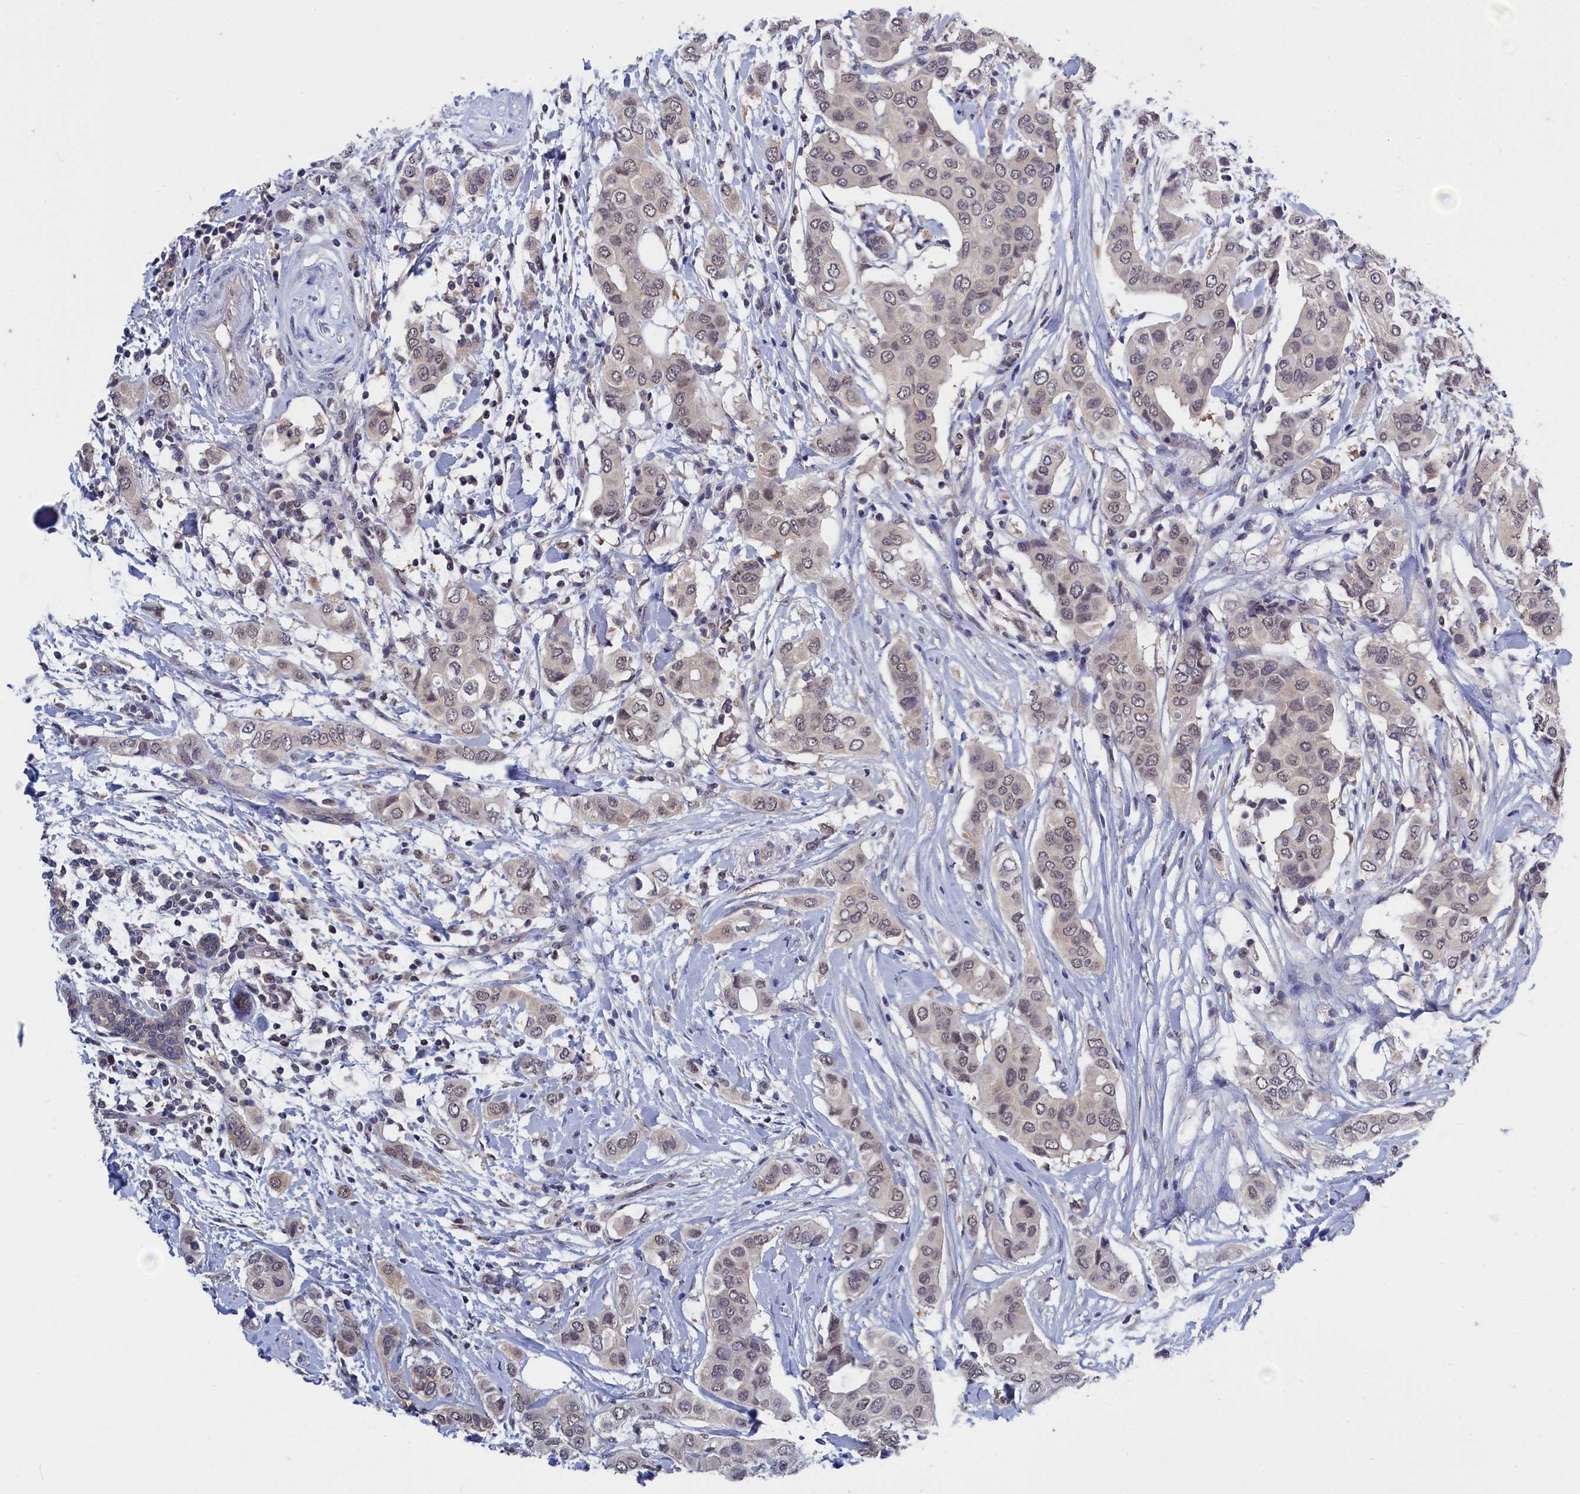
{"staining": {"intensity": "weak", "quantity": "<25%", "location": "nuclear"}, "tissue": "breast cancer", "cell_type": "Tumor cells", "image_type": "cancer", "snomed": [{"axis": "morphology", "description": "Lobular carcinoma"}, {"axis": "topography", "description": "Breast"}], "caption": "Breast cancer (lobular carcinoma) was stained to show a protein in brown. There is no significant expression in tumor cells.", "gene": "PGP", "patient": {"sex": "female", "age": 51}}